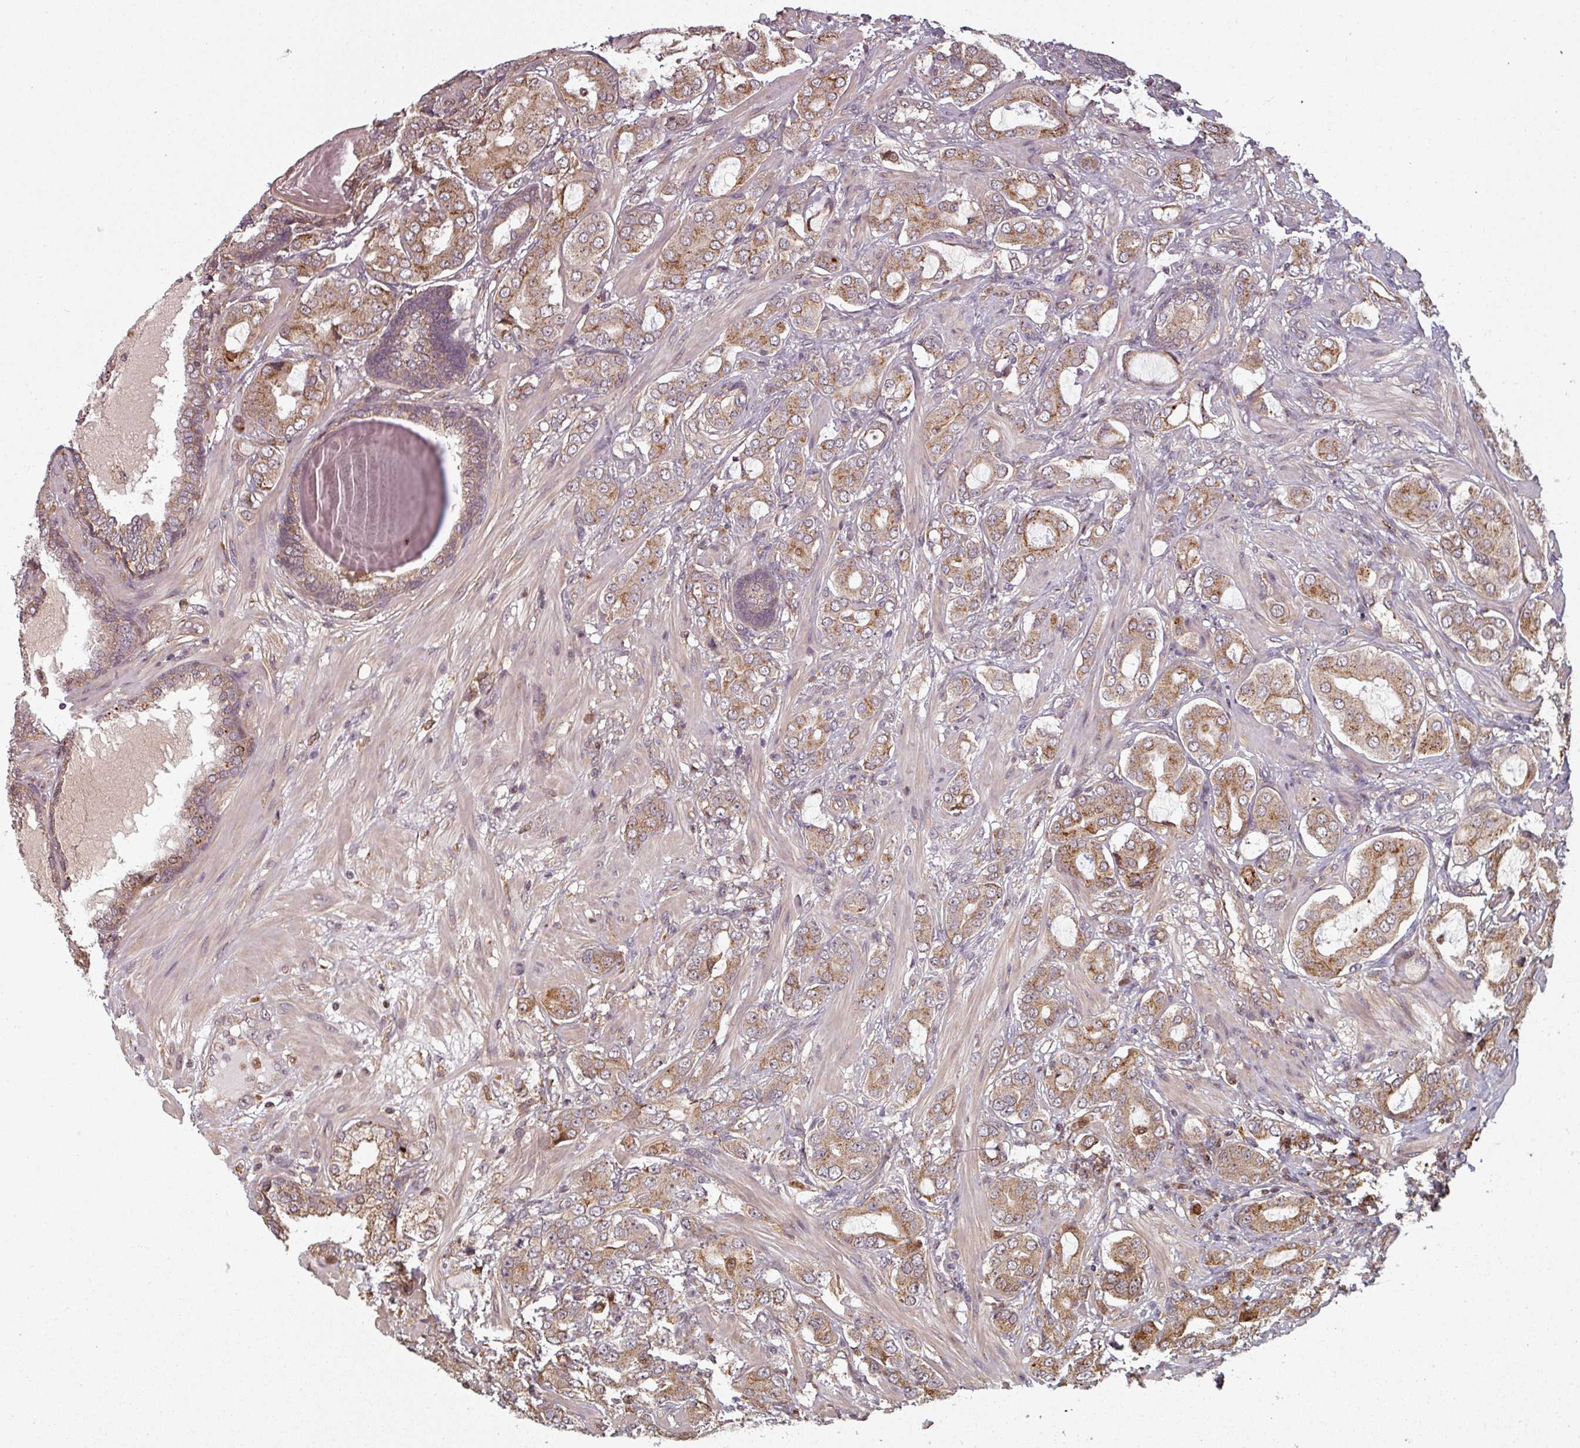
{"staining": {"intensity": "moderate", "quantity": ">75%", "location": "cytoplasmic/membranous"}, "tissue": "prostate cancer", "cell_type": "Tumor cells", "image_type": "cancer", "snomed": [{"axis": "morphology", "description": "Adenocarcinoma, Low grade"}, {"axis": "topography", "description": "Prostate"}], "caption": "Immunohistochemical staining of prostate low-grade adenocarcinoma displays medium levels of moderate cytoplasmic/membranous protein staining in about >75% of tumor cells. (Stains: DAB (3,3'-diaminobenzidine) in brown, nuclei in blue, Microscopy: brightfield microscopy at high magnification).", "gene": "EID1", "patient": {"sex": "male", "age": 57}}